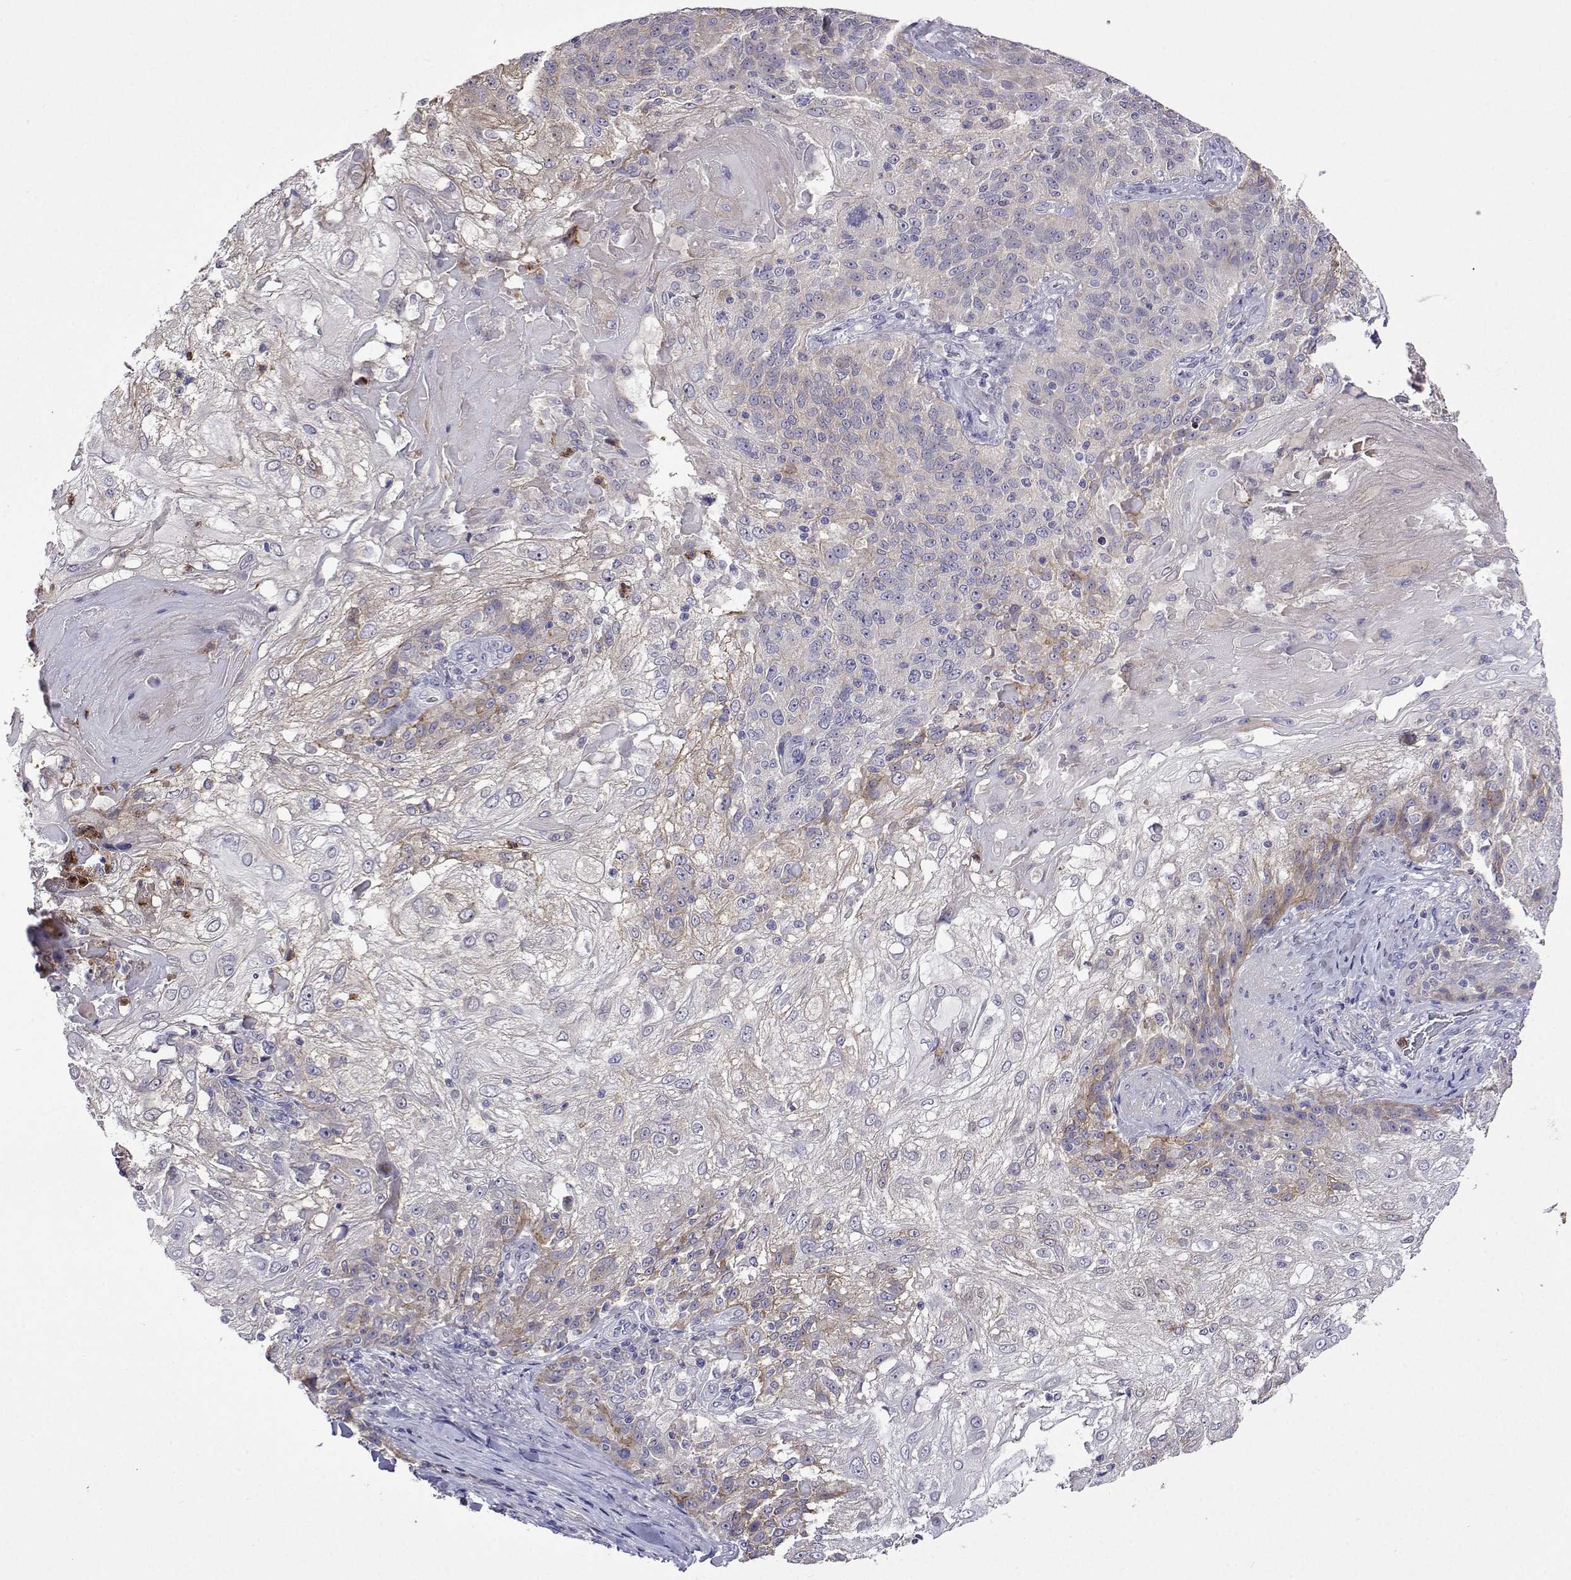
{"staining": {"intensity": "moderate", "quantity": "<25%", "location": "cytoplasmic/membranous"}, "tissue": "skin cancer", "cell_type": "Tumor cells", "image_type": "cancer", "snomed": [{"axis": "morphology", "description": "Normal tissue, NOS"}, {"axis": "morphology", "description": "Squamous cell carcinoma, NOS"}, {"axis": "topography", "description": "Skin"}], "caption": "Human skin cancer (squamous cell carcinoma) stained for a protein (brown) displays moderate cytoplasmic/membranous positive staining in approximately <25% of tumor cells.", "gene": "SULT2A1", "patient": {"sex": "female", "age": 83}}